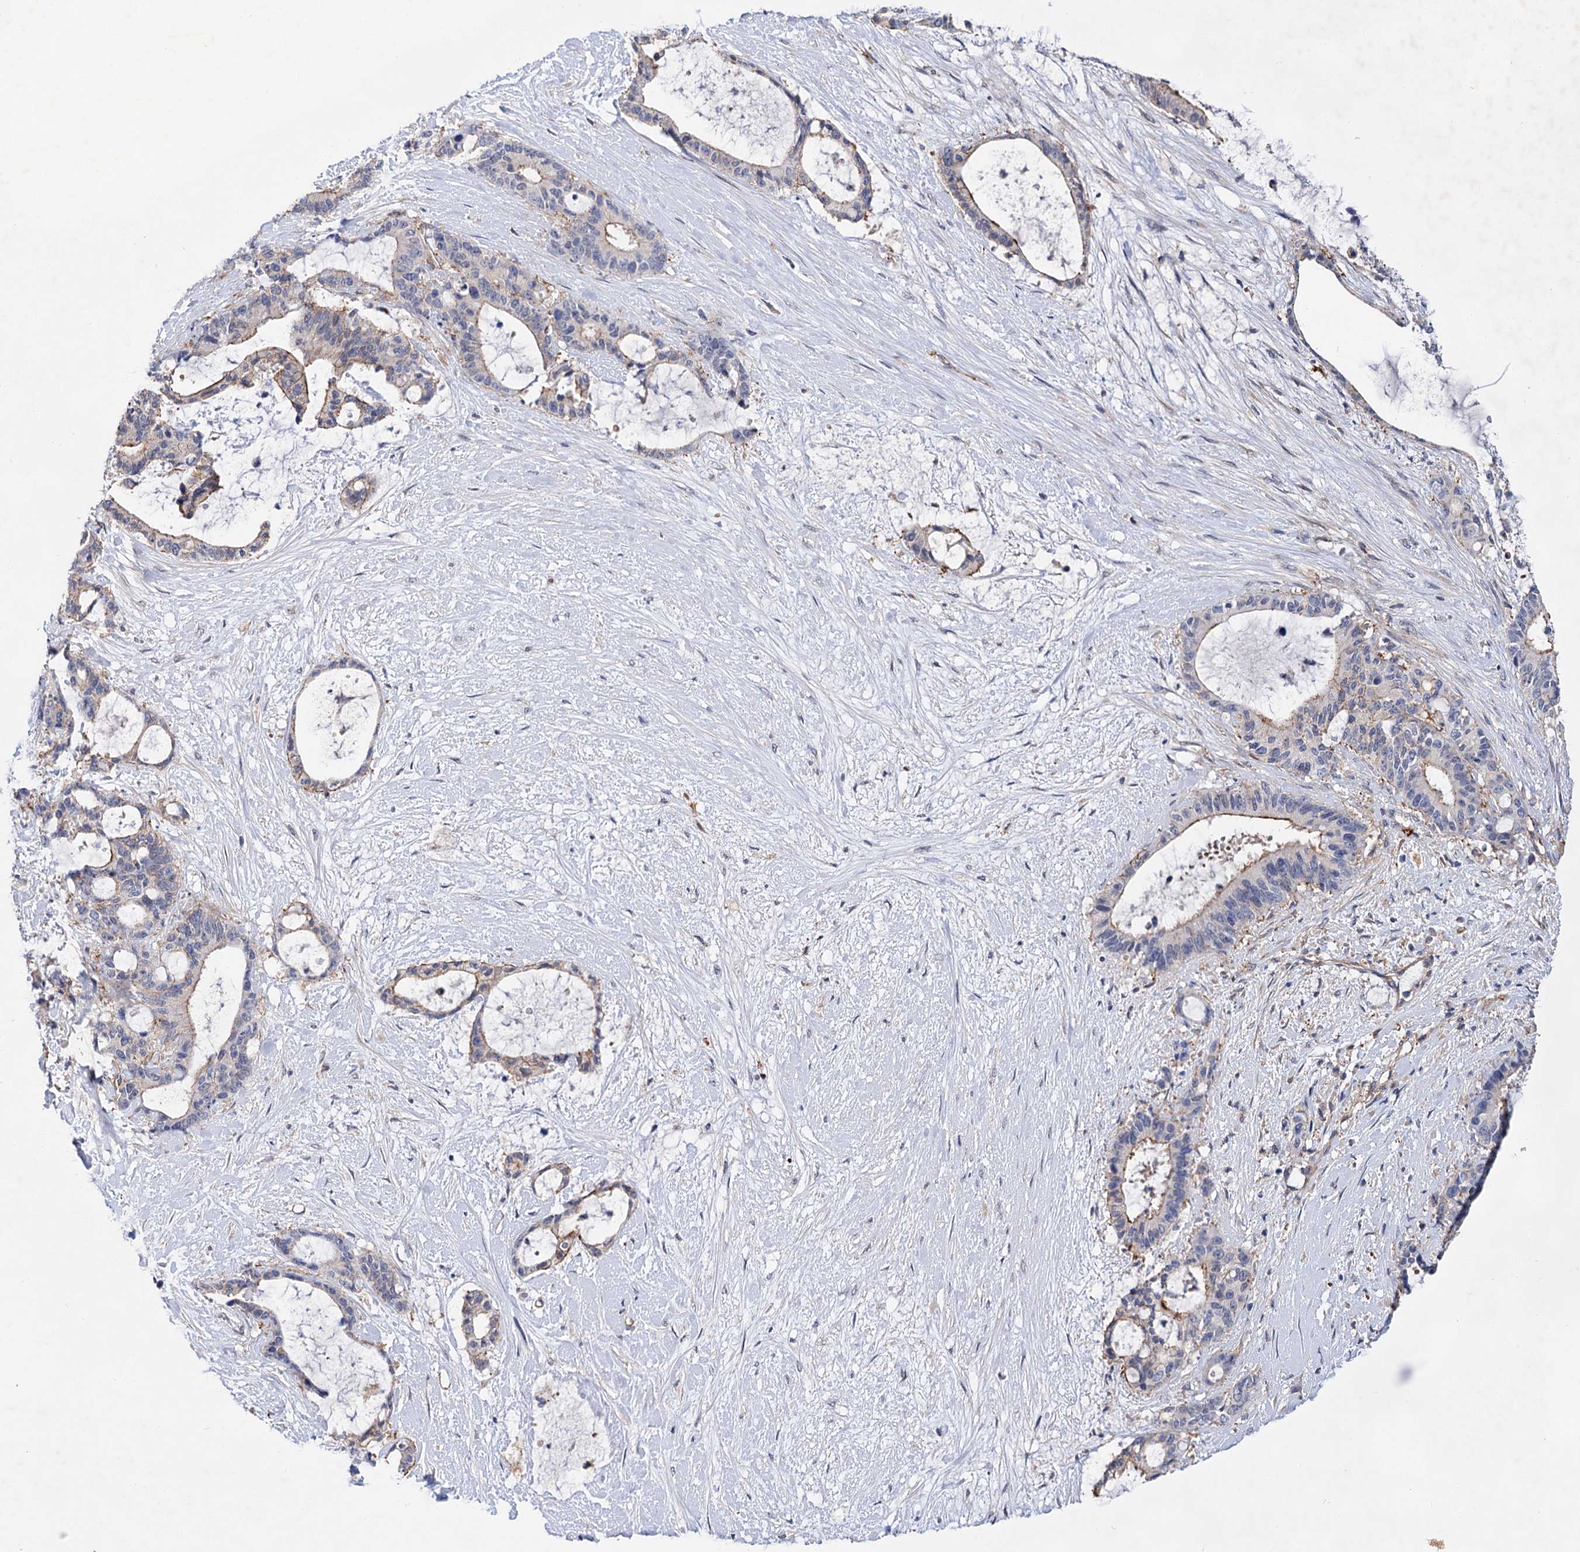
{"staining": {"intensity": "moderate", "quantity": "25%-75%", "location": "cytoplasmic/membranous"}, "tissue": "liver cancer", "cell_type": "Tumor cells", "image_type": "cancer", "snomed": [{"axis": "morphology", "description": "Normal tissue, NOS"}, {"axis": "morphology", "description": "Cholangiocarcinoma"}, {"axis": "topography", "description": "Liver"}, {"axis": "topography", "description": "Peripheral nerve tissue"}], "caption": "Immunohistochemistry histopathology image of human liver cancer stained for a protein (brown), which exhibits medium levels of moderate cytoplasmic/membranous staining in approximately 25%-75% of tumor cells.", "gene": "TMTC3", "patient": {"sex": "female", "age": 73}}